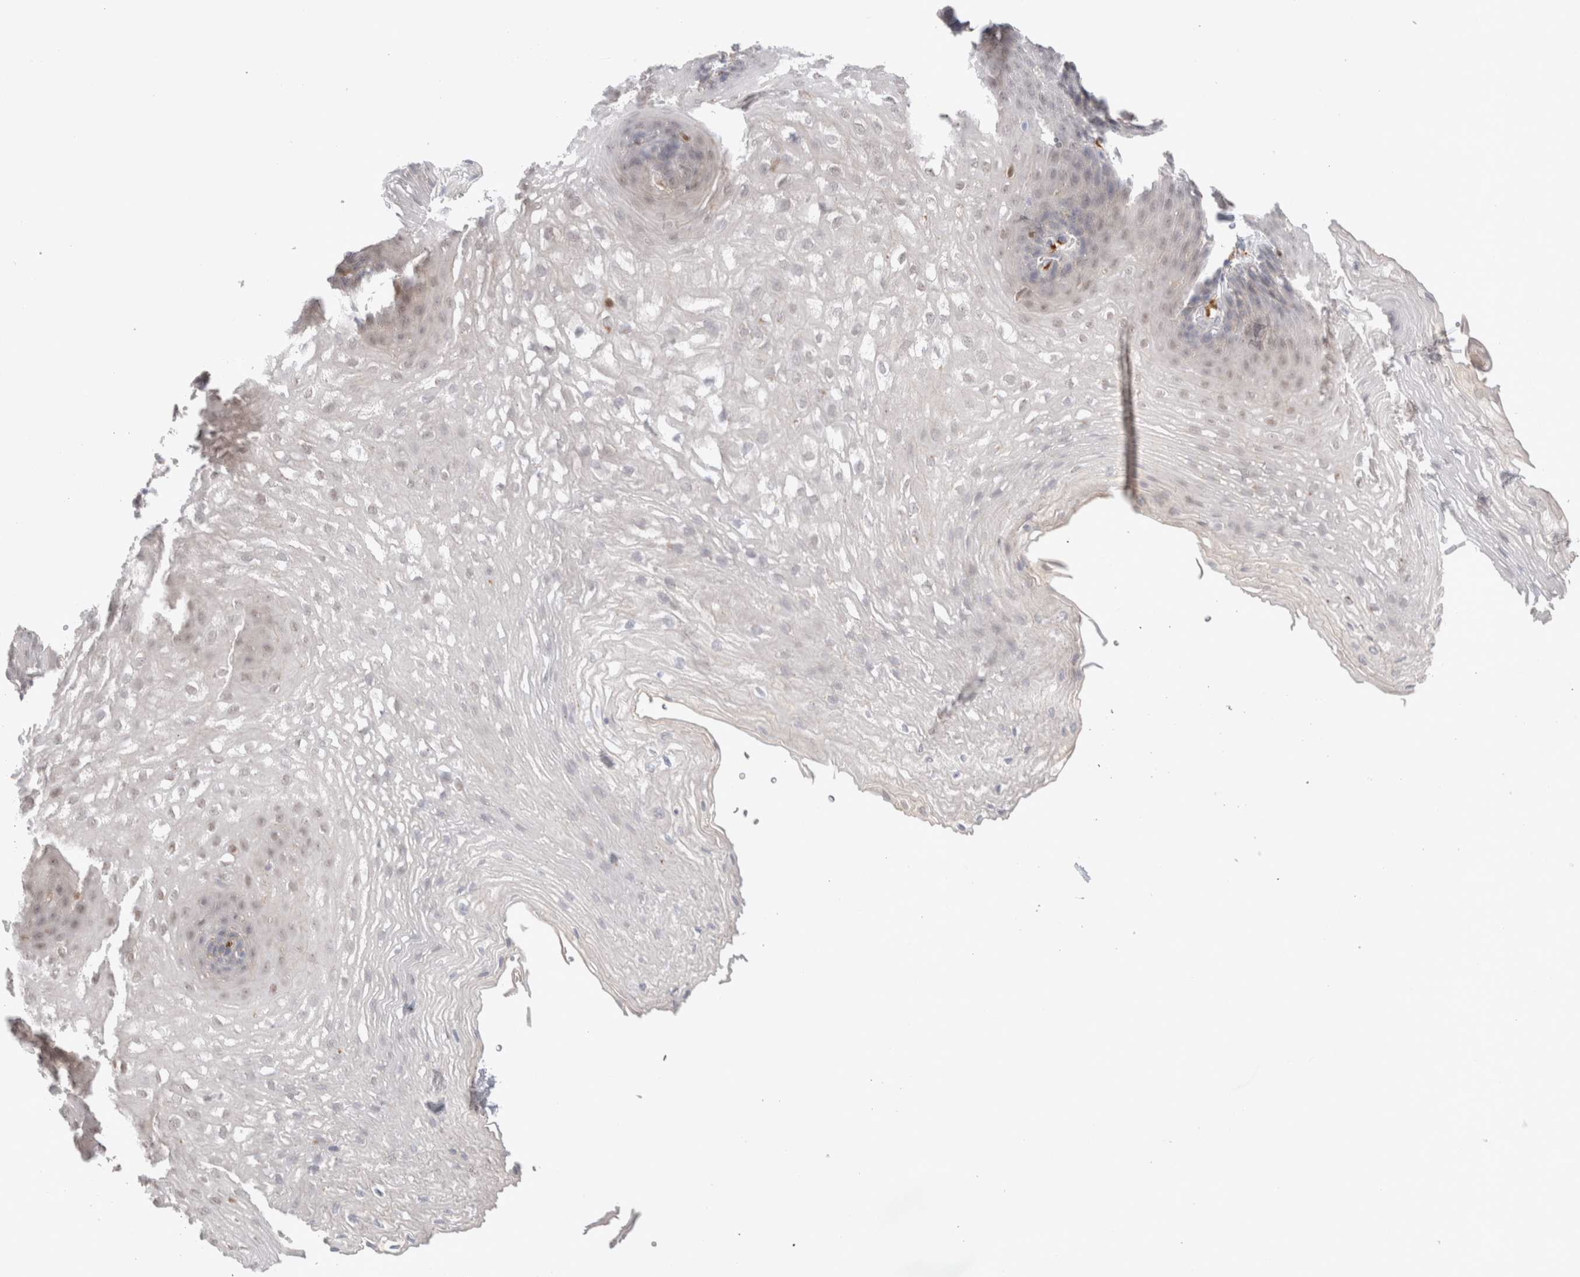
{"staining": {"intensity": "negative", "quantity": "none", "location": "none"}, "tissue": "esophagus", "cell_type": "Squamous epithelial cells", "image_type": "normal", "snomed": [{"axis": "morphology", "description": "Normal tissue, NOS"}, {"axis": "topography", "description": "Esophagus"}], "caption": "Immunohistochemistry image of normal esophagus: human esophagus stained with DAB (3,3'-diaminobenzidine) shows no significant protein positivity in squamous epithelial cells. (Brightfield microscopy of DAB (3,3'-diaminobenzidine) immunohistochemistry (IHC) at high magnification).", "gene": "HPGDS", "patient": {"sex": "female", "age": 66}}